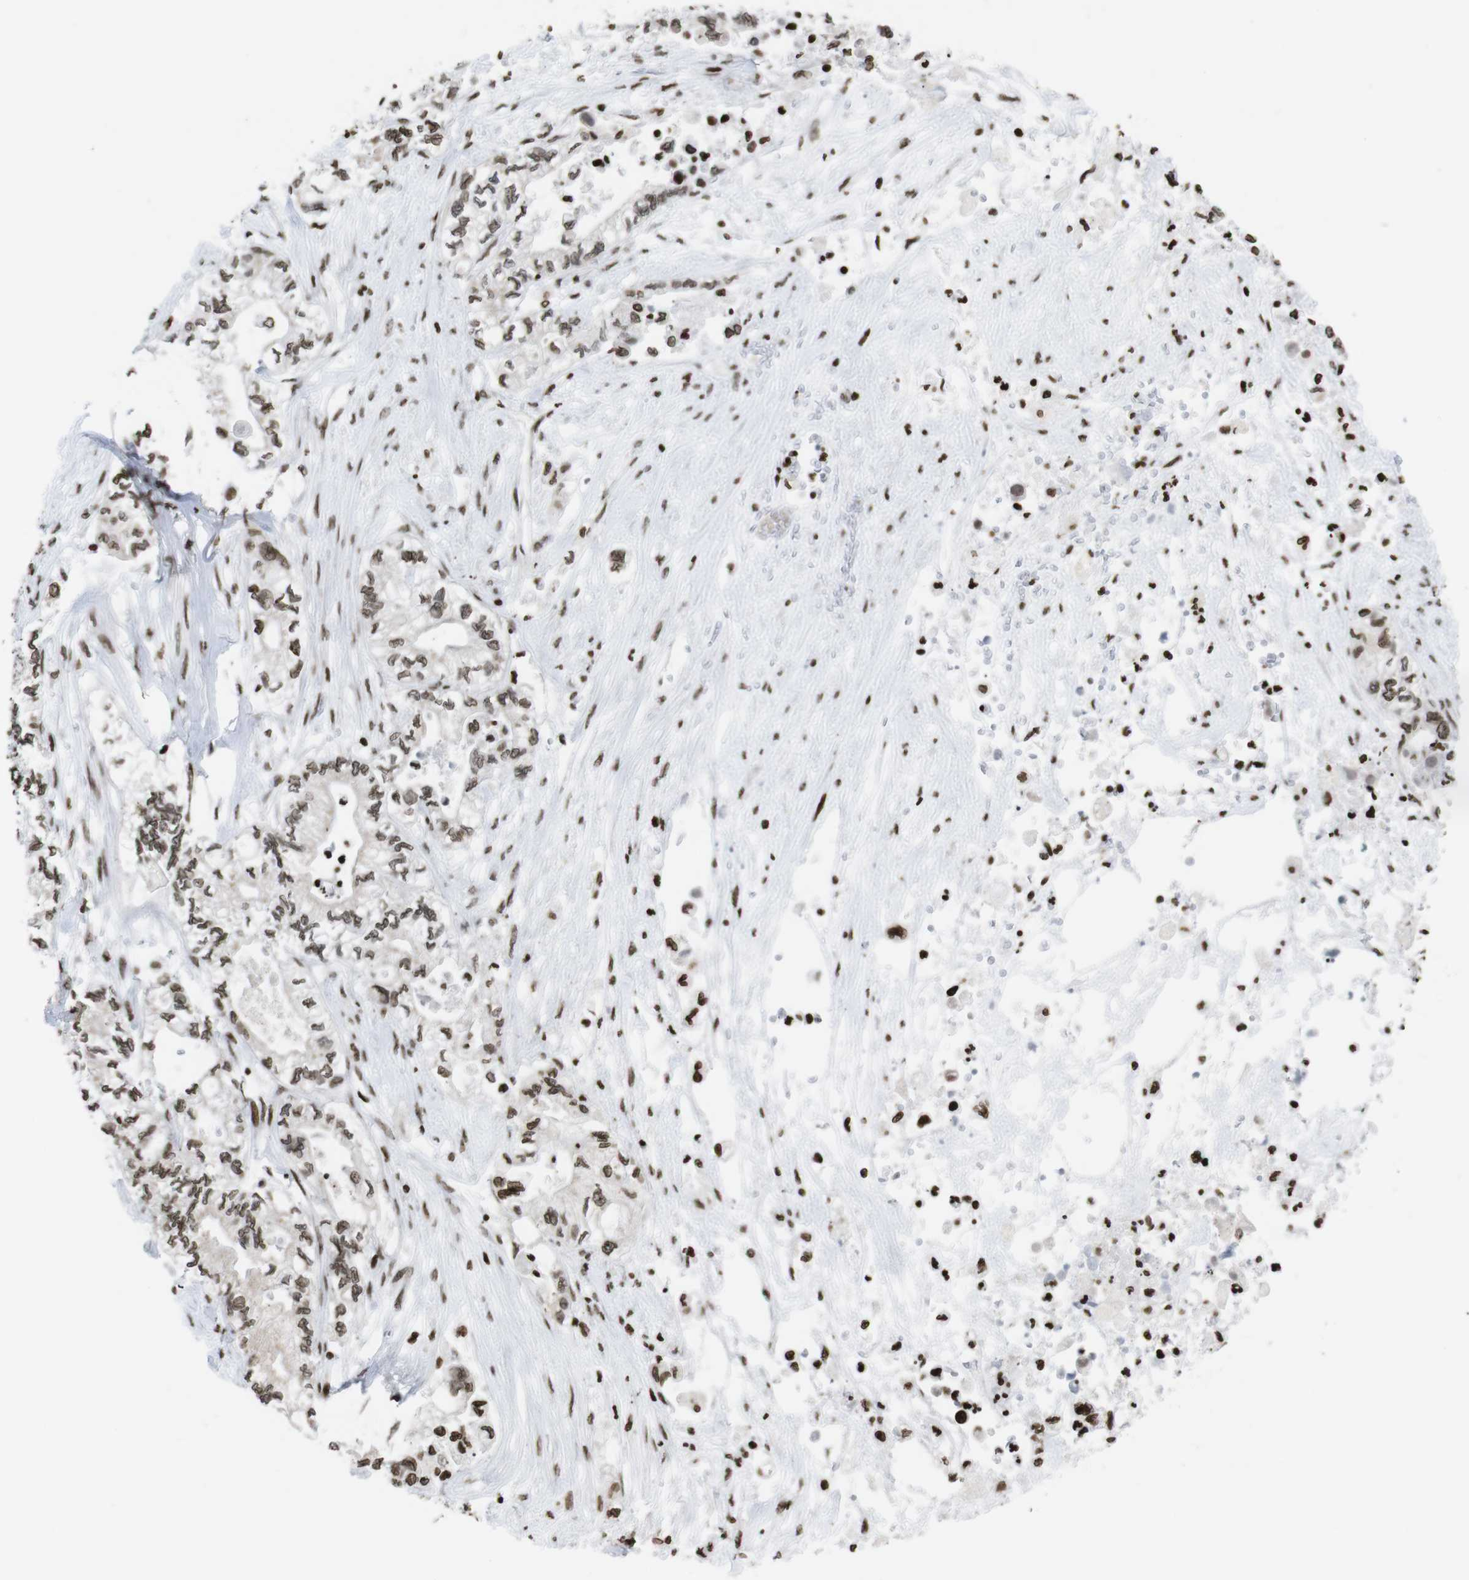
{"staining": {"intensity": "moderate", "quantity": ">75%", "location": "nuclear"}, "tissue": "pancreatic cancer", "cell_type": "Tumor cells", "image_type": "cancer", "snomed": [{"axis": "morphology", "description": "Adenocarcinoma, NOS"}, {"axis": "topography", "description": "Pancreas"}], "caption": "The image reveals staining of adenocarcinoma (pancreatic), revealing moderate nuclear protein expression (brown color) within tumor cells.", "gene": "H1-4", "patient": {"sex": "male", "age": 79}}